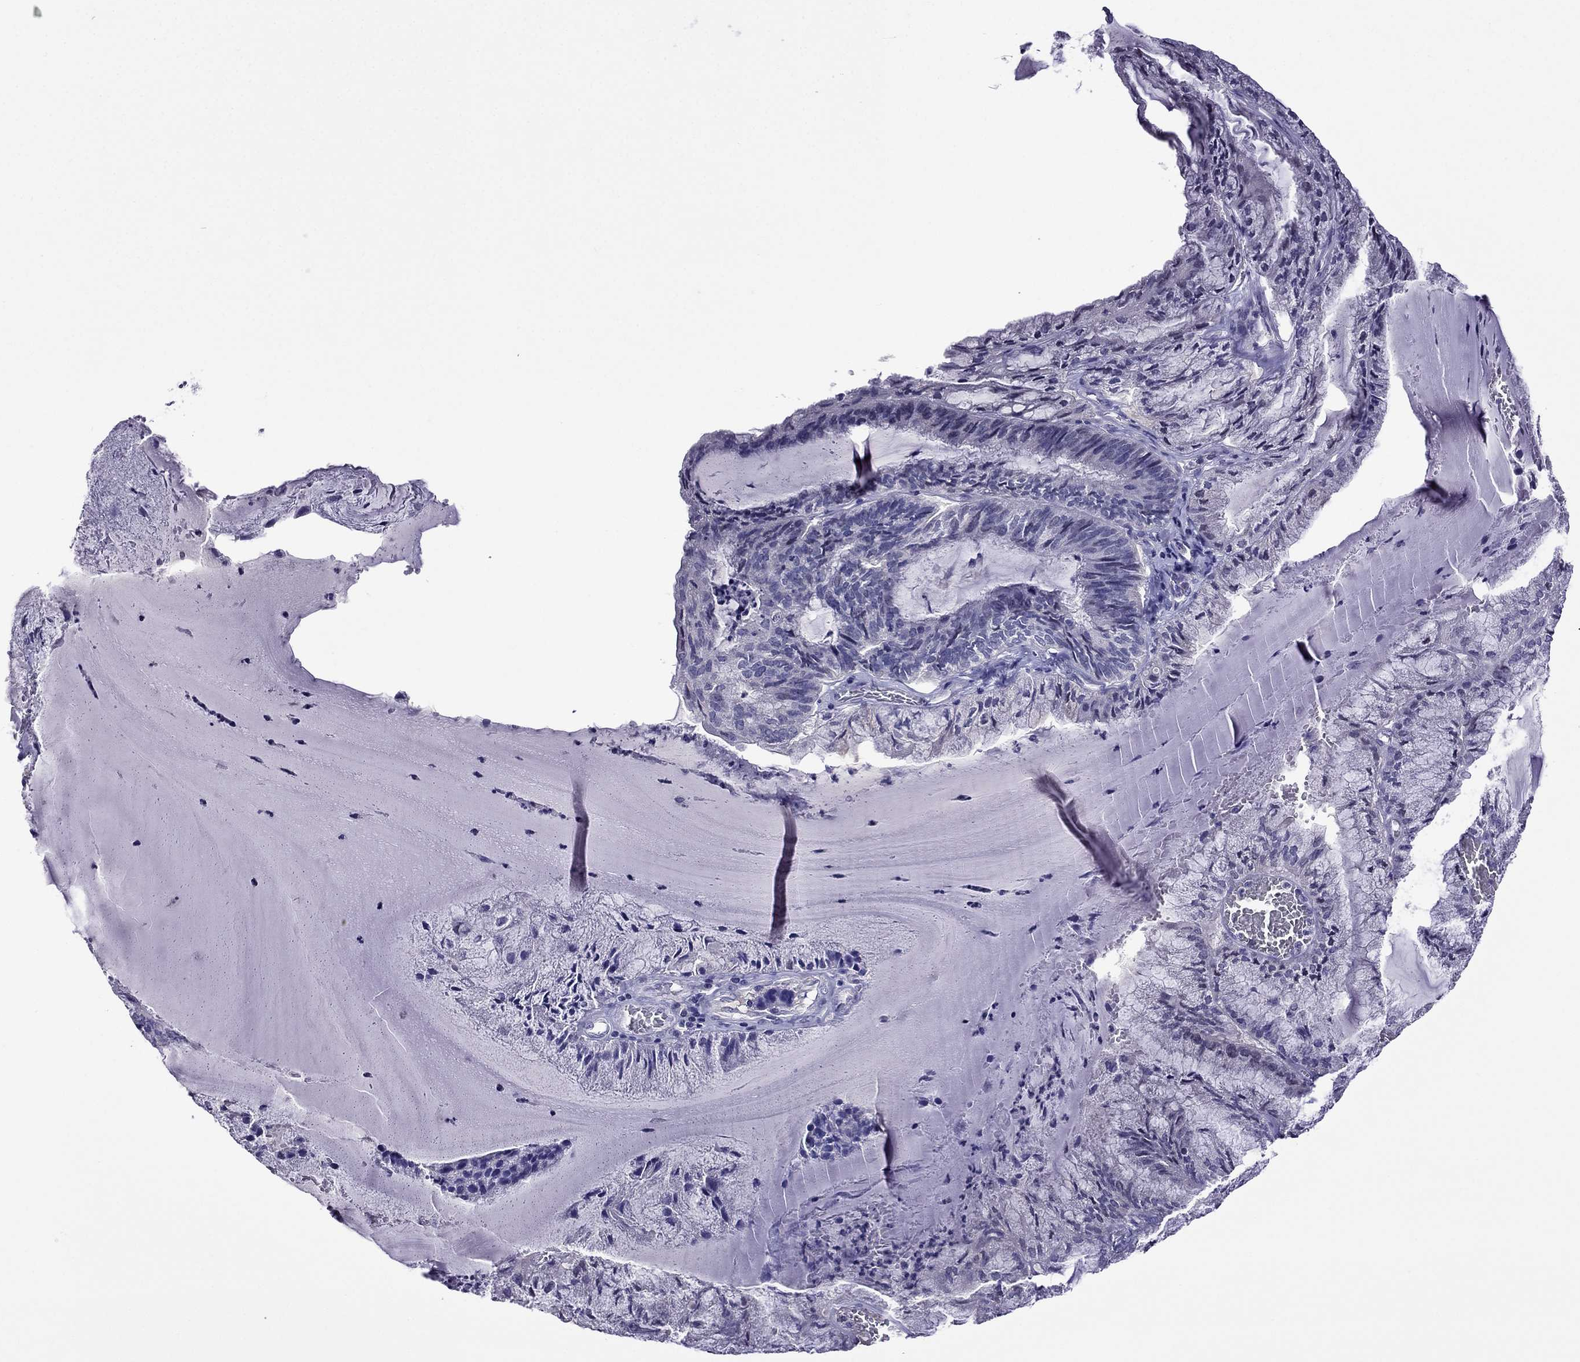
{"staining": {"intensity": "negative", "quantity": "none", "location": "none"}, "tissue": "endometrial cancer", "cell_type": "Tumor cells", "image_type": "cancer", "snomed": [{"axis": "morphology", "description": "Carcinoma, NOS"}, {"axis": "topography", "description": "Endometrium"}], "caption": "The immunohistochemistry micrograph has no significant positivity in tumor cells of endometrial cancer tissue.", "gene": "SPTBN4", "patient": {"sex": "female", "age": 62}}